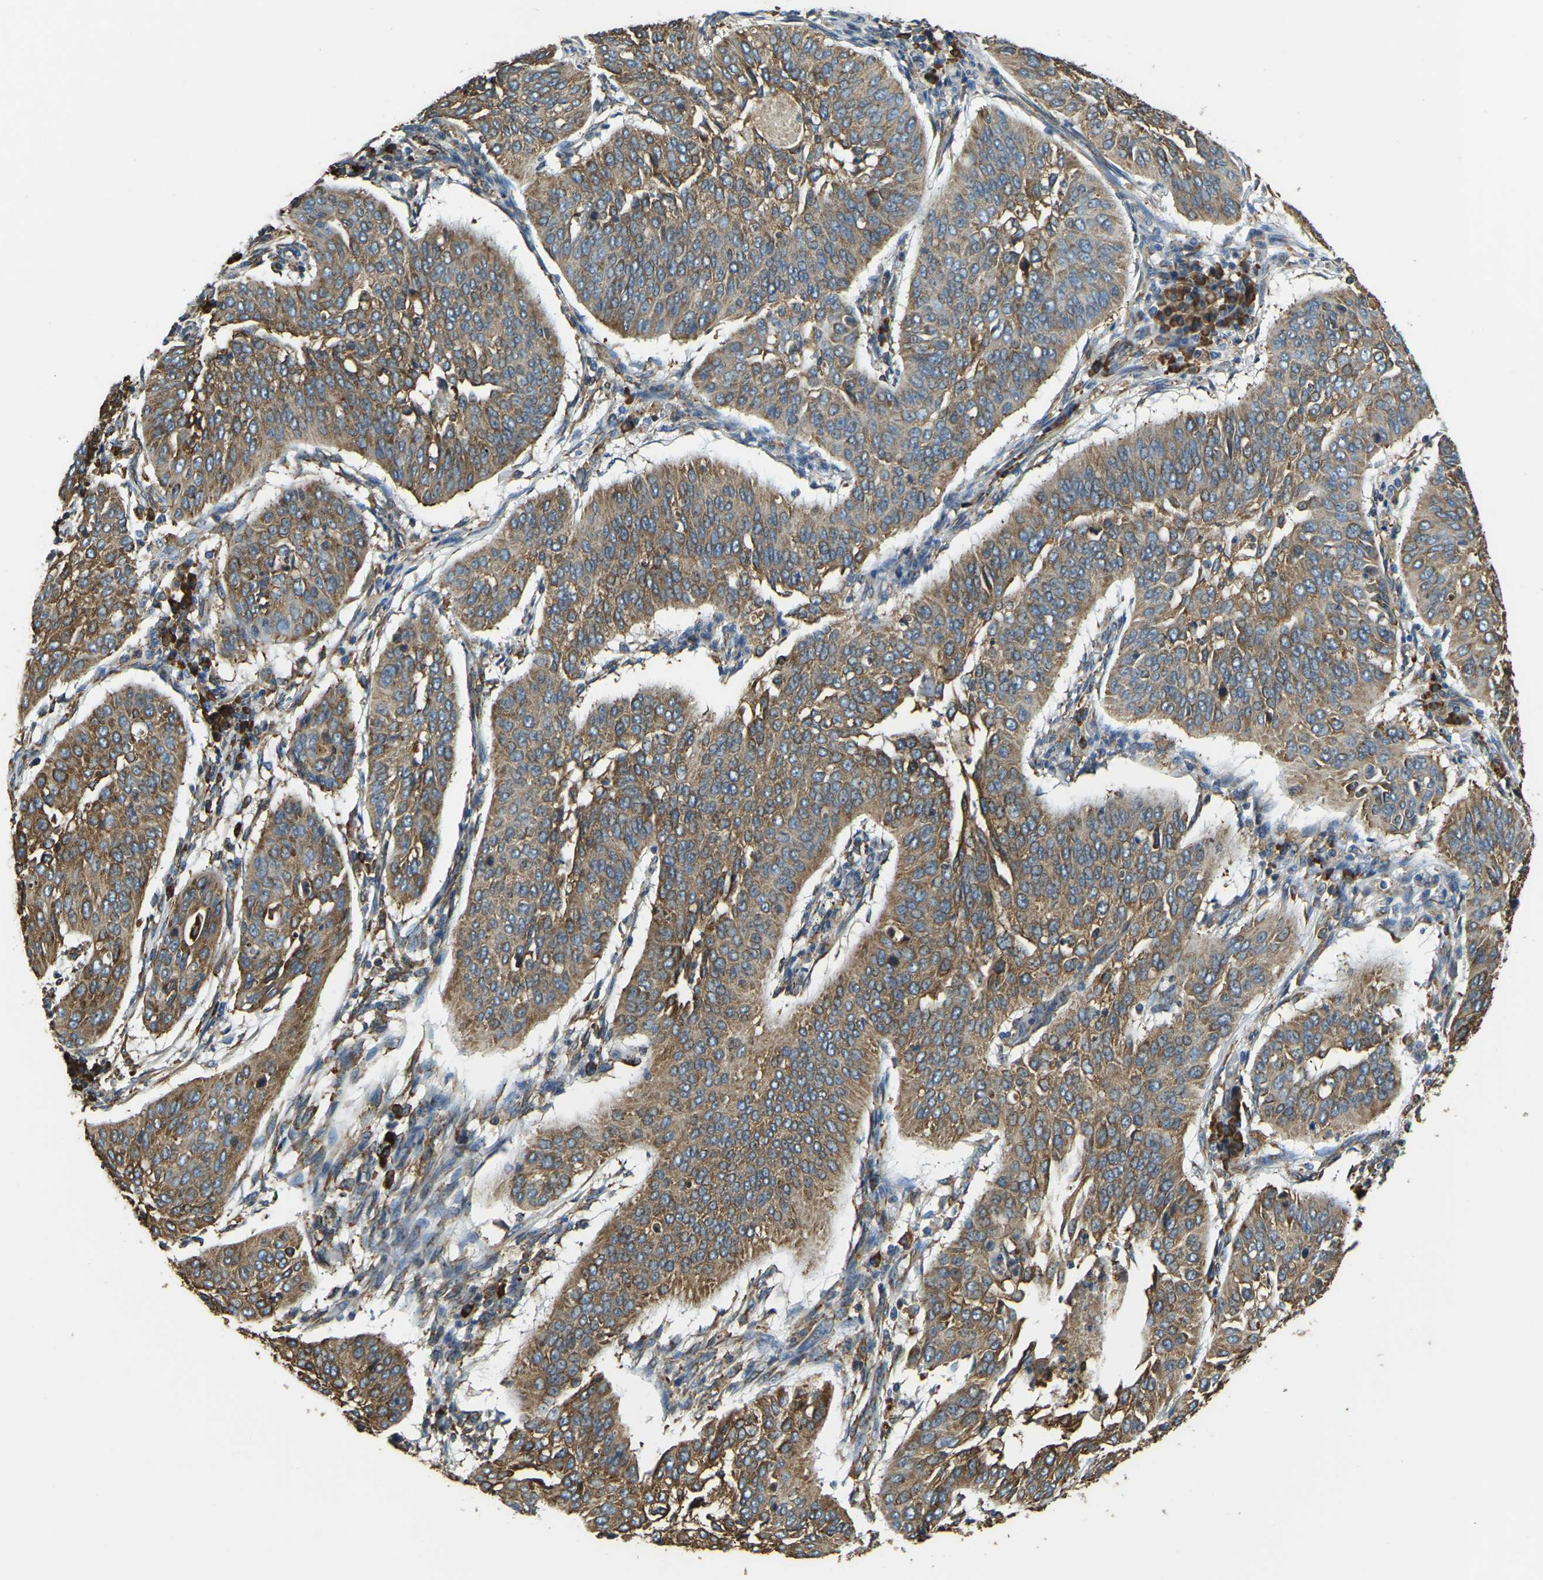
{"staining": {"intensity": "moderate", "quantity": ">75%", "location": "cytoplasmic/membranous"}, "tissue": "cervical cancer", "cell_type": "Tumor cells", "image_type": "cancer", "snomed": [{"axis": "morphology", "description": "Normal tissue, NOS"}, {"axis": "morphology", "description": "Squamous cell carcinoma, NOS"}, {"axis": "topography", "description": "Cervix"}], "caption": "Immunohistochemistry (IHC) micrograph of neoplastic tissue: squamous cell carcinoma (cervical) stained using immunohistochemistry (IHC) exhibits medium levels of moderate protein expression localized specifically in the cytoplasmic/membranous of tumor cells, appearing as a cytoplasmic/membranous brown color.", "gene": "RNF115", "patient": {"sex": "female", "age": 39}}